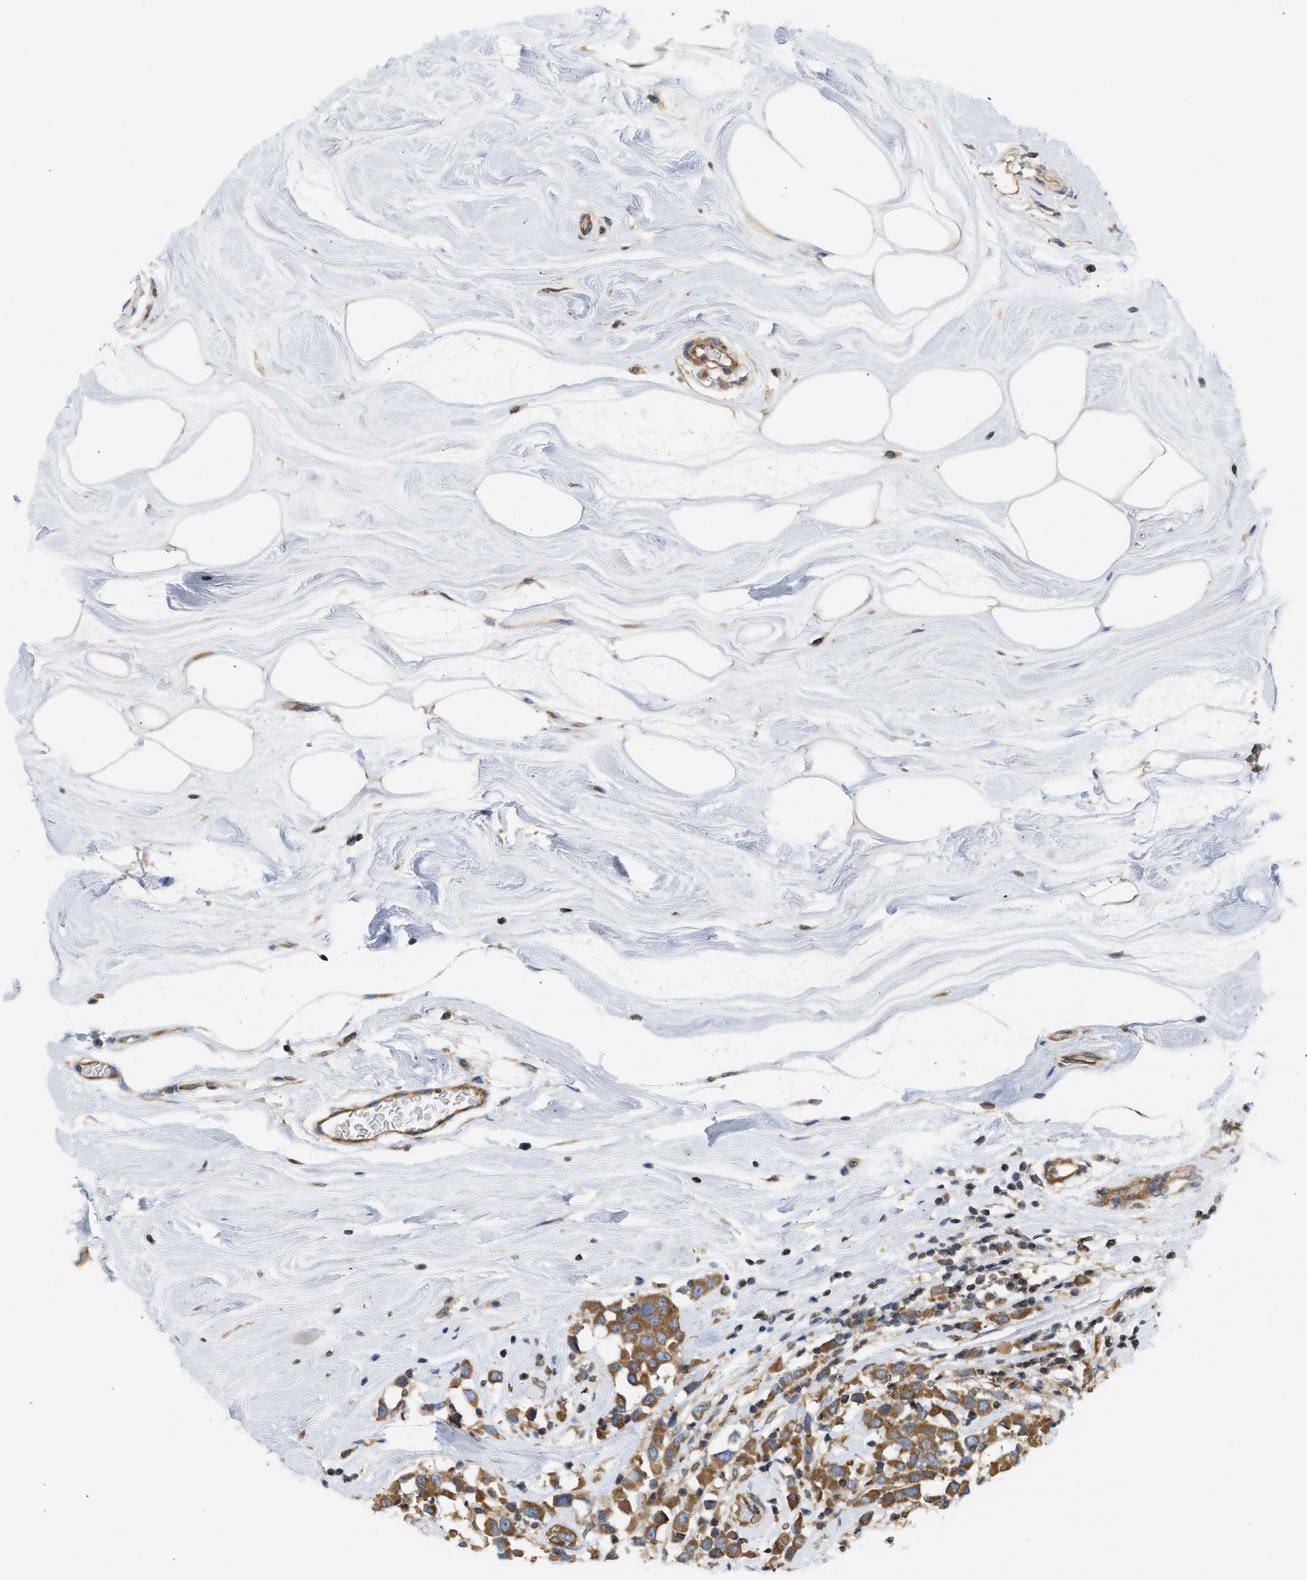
{"staining": {"intensity": "strong", "quantity": ">75%", "location": "cytoplasmic/membranous"}, "tissue": "breast cancer", "cell_type": "Tumor cells", "image_type": "cancer", "snomed": [{"axis": "morphology", "description": "Duct carcinoma"}, {"axis": "topography", "description": "Breast"}], "caption": "Immunohistochemistry (IHC) (DAB (3,3'-diaminobenzidine)) staining of human infiltrating ductal carcinoma (breast) exhibits strong cytoplasmic/membranous protein positivity in approximately >75% of tumor cells.", "gene": "STRN", "patient": {"sex": "female", "age": 61}}